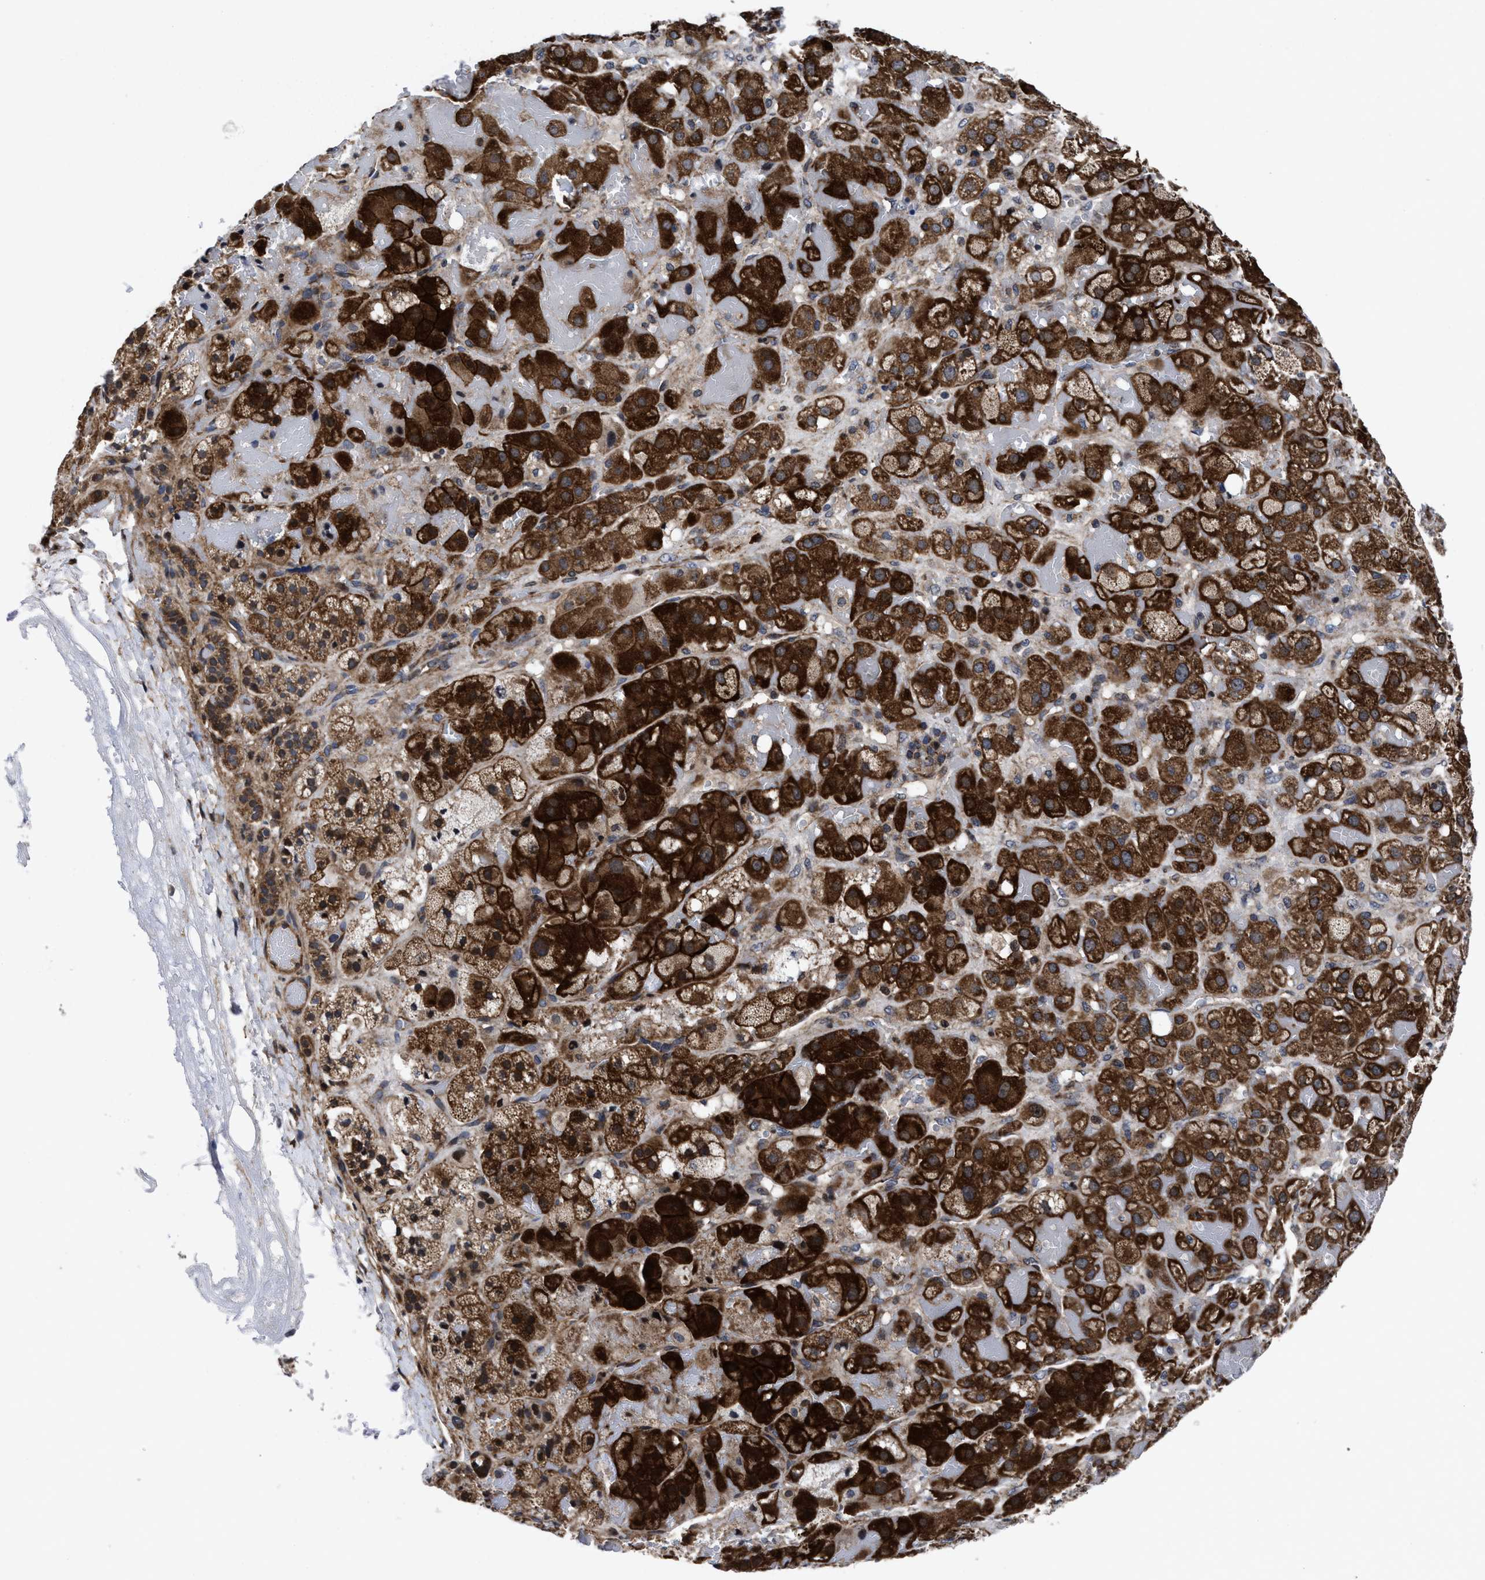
{"staining": {"intensity": "strong", "quantity": ">75%", "location": "cytoplasmic/membranous"}, "tissue": "adrenal gland", "cell_type": "Glandular cells", "image_type": "normal", "snomed": [{"axis": "morphology", "description": "Normal tissue, NOS"}, {"axis": "topography", "description": "Adrenal gland"}], "caption": "IHC (DAB (3,3'-diaminobenzidine)) staining of unremarkable adrenal gland displays strong cytoplasmic/membranous protein staining in about >75% of glandular cells.", "gene": "MRPL50", "patient": {"sex": "female", "age": 47}}